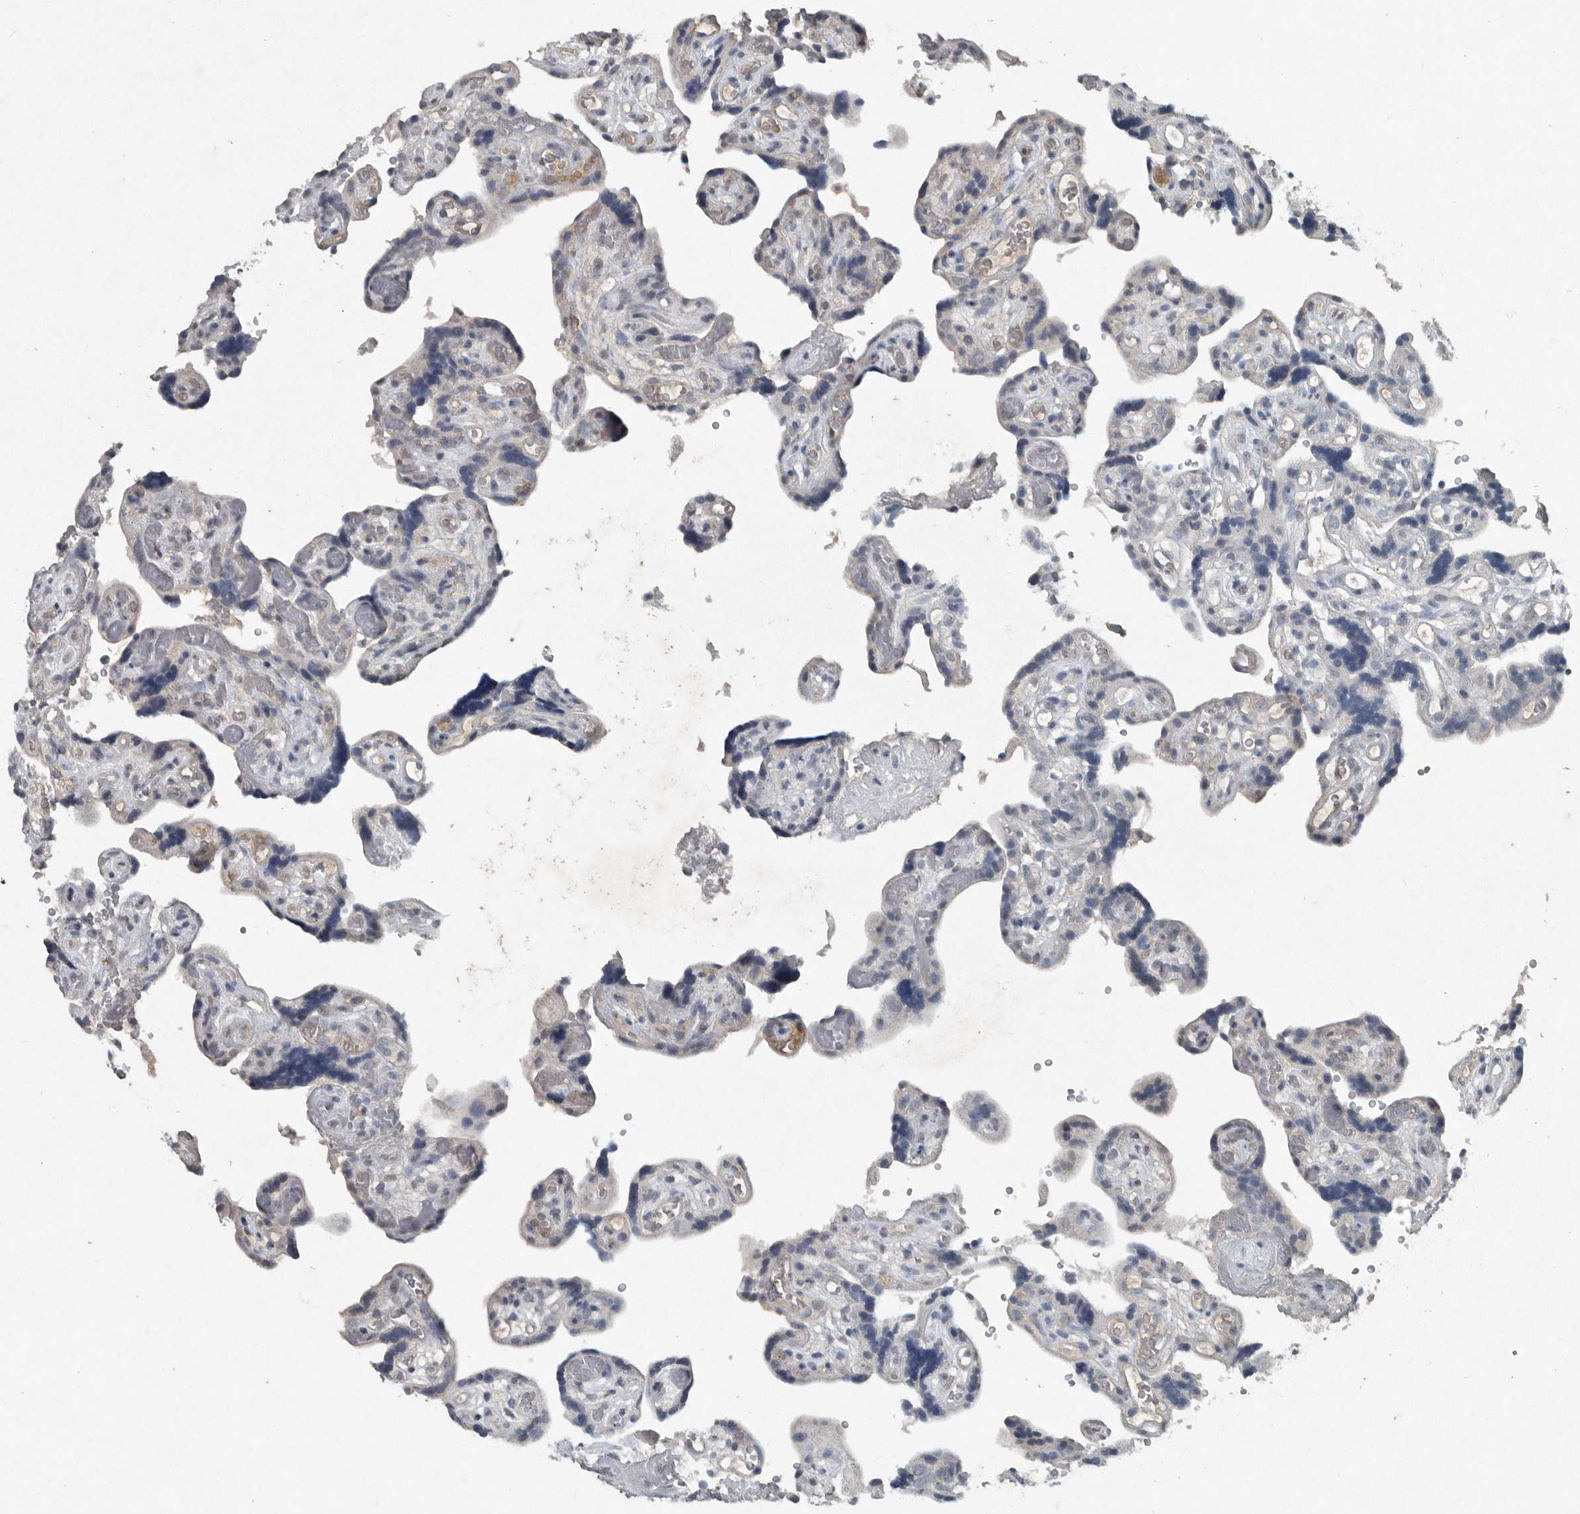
{"staining": {"intensity": "negative", "quantity": "none", "location": "none"}, "tissue": "placenta", "cell_type": "Decidual cells", "image_type": "normal", "snomed": [{"axis": "morphology", "description": "Normal tissue, NOS"}, {"axis": "topography", "description": "Placenta"}], "caption": "Micrograph shows no protein staining in decidual cells of unremarkable placenta. (IHC, brightfield microscopy, high magnification).", "gene": "IL20", "patient": {"sex": "female", "age": 30}}